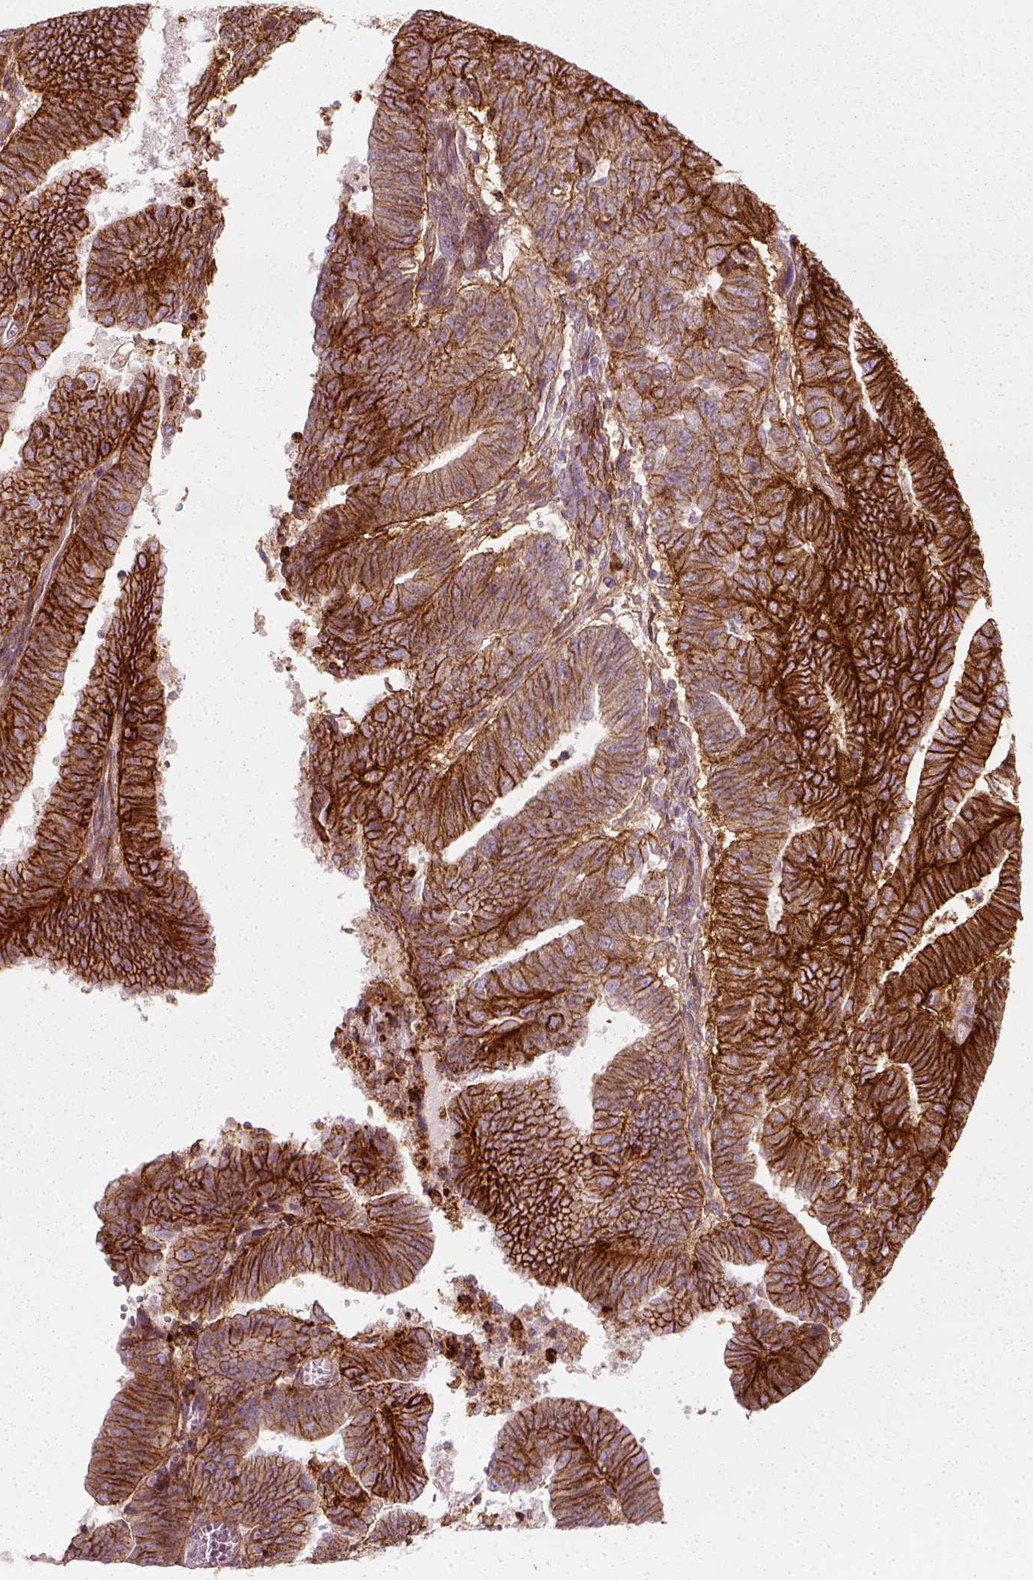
{"staining": {"intensity": "moderate", "quantity": ">75%", "location": "cytoplasmic/membranous"}, "tissue": "endometrial cancer", "cell_type": "Tumor cells", "image_type": "cancer", "snomed": [{"axis": "morphology", "description": "Adenocarcinoma, NOS"}, {"axis": "topography", "description": "Endometrium"}], "caption": "This photomicrograph reveals immunohistochemistry (IHC) staining of human endometrial cancer (adenocarcinoma), with medium moderate cytoplasmic/membranous positivity in about >75% of tumor cells.", "gene": "NPTN", "patient": {"sex": "female", "age": 82}}